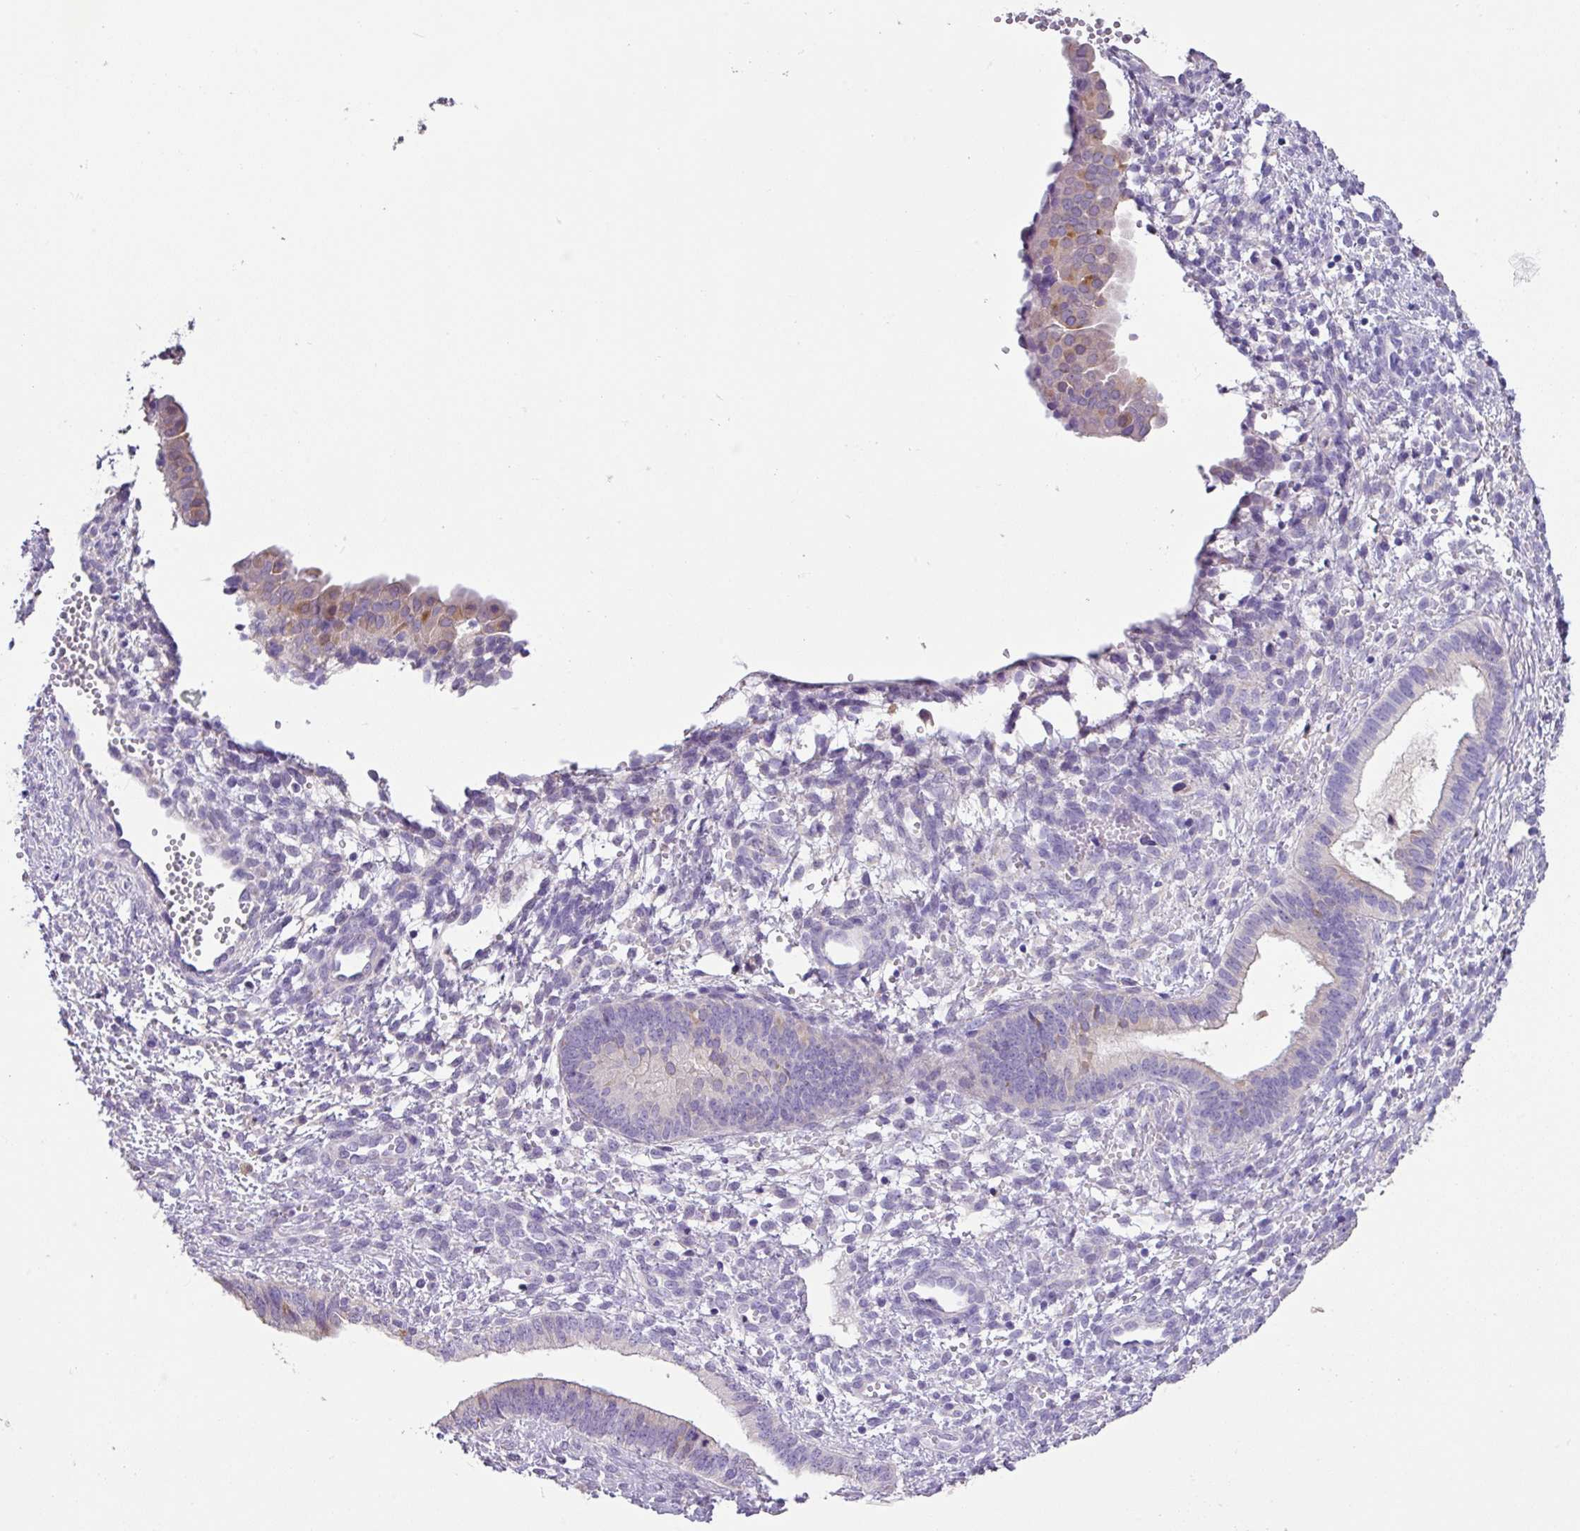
{"staining": {"intensity": "negative", "quantity": "none", "location": "none"}, "tissue": "cervical cancer", "cell_type": "Tumor cells", "image_type": "cancer", "snomed": [{"axis": "morphology", "description": "Squamous cell carcinoma, NOS"}, {"axis": "topography", "description": "Cervix"}], "caption": "The photomicrograph exhibits no significant staining in tumor cells of cervical cancer (squamous cell carcinoma). (DAB (3,3'-diaminobenzidine) immunohistochemistry (IHC) visualized using brightfield microscopy, high magnification).", "gene": "ZG16", "patient": {"sex": "female", "age": 59}}